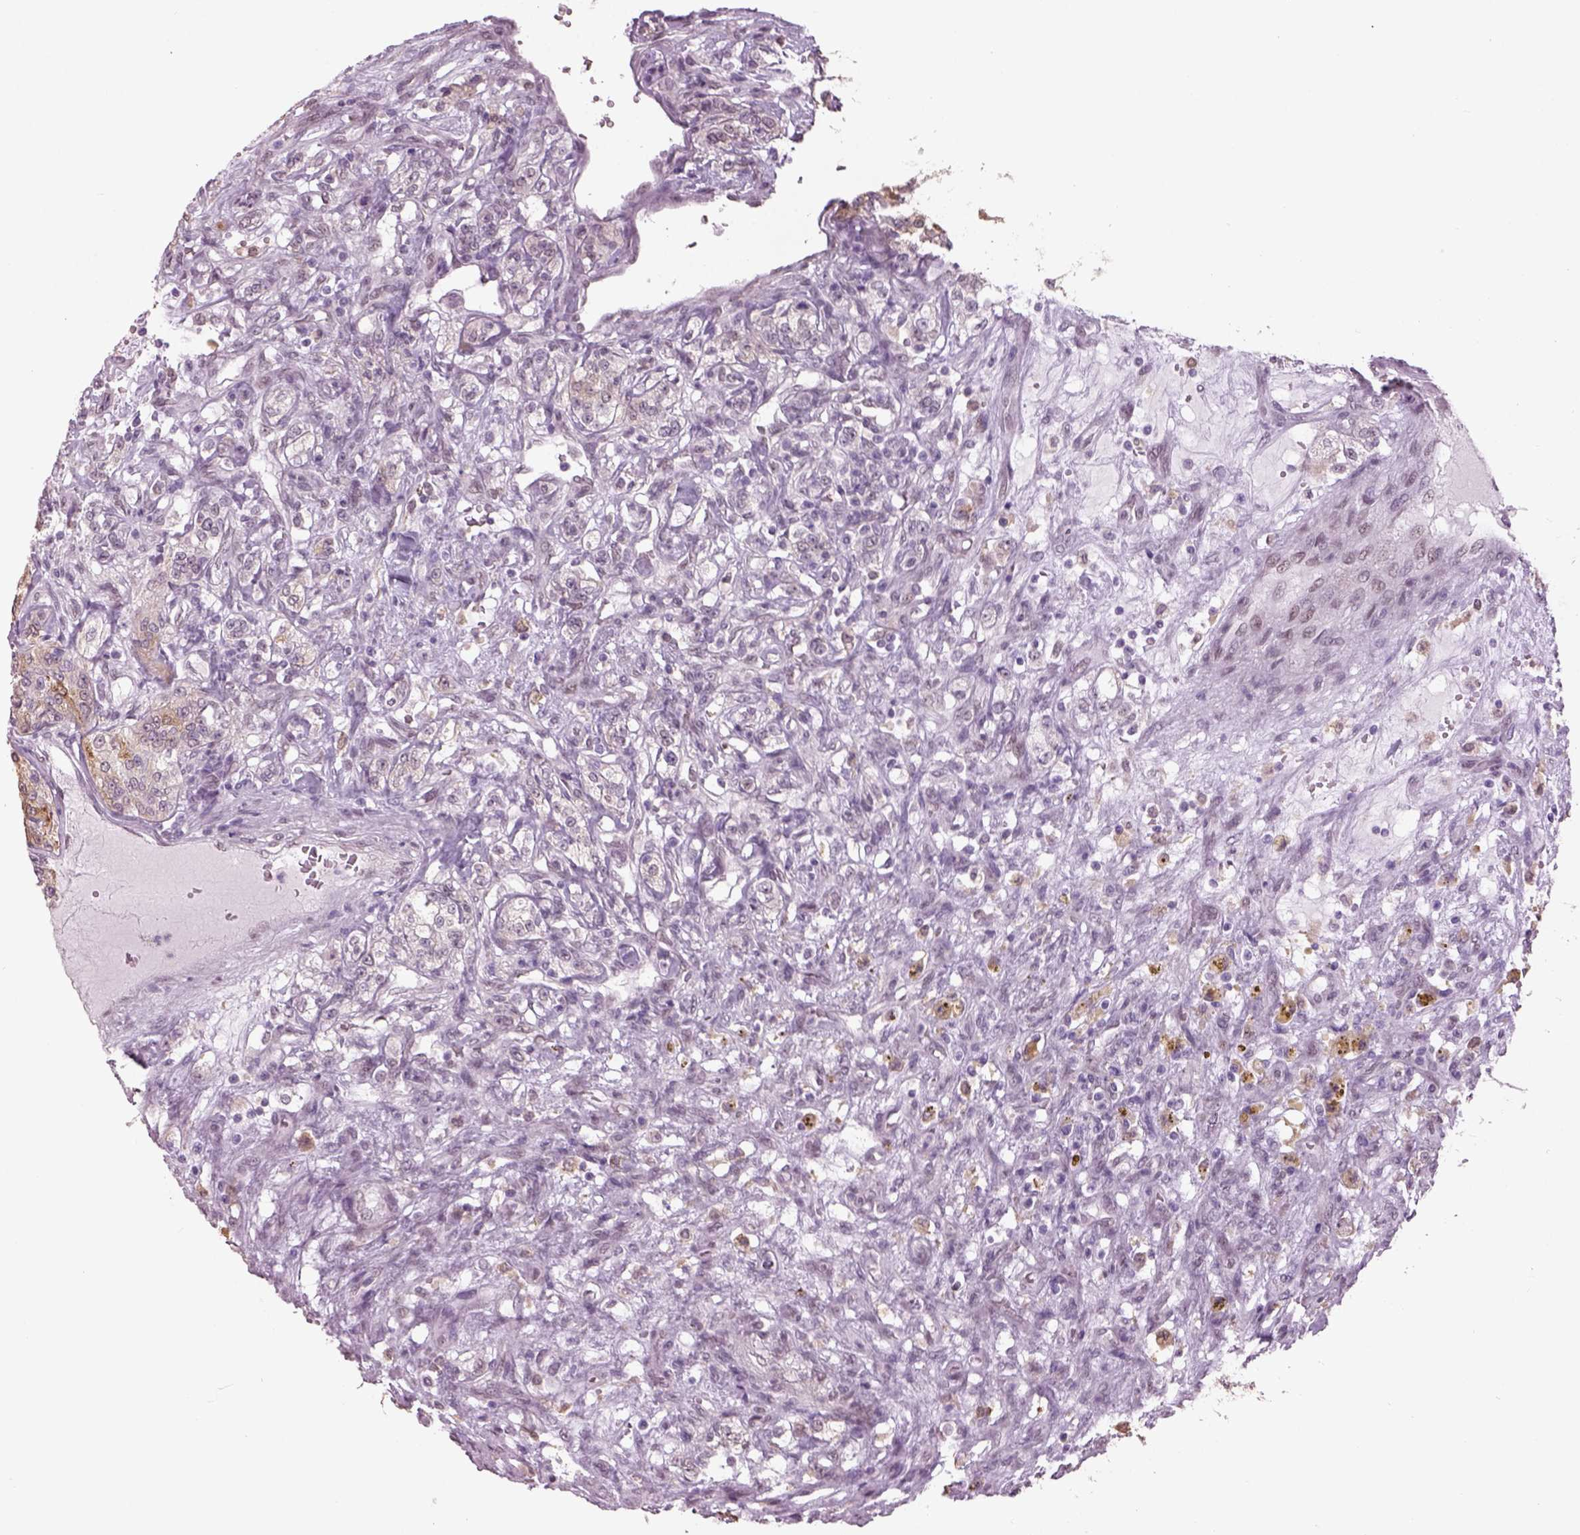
{"staining": {"intensity": "moderate", "quantity": "<25%", "location": "cytoplasmic/membranous"}, "tissue": "renal cancer", "cell_type": "Tumor cells", "image_type": "cancer", "snomed": [{"axis": "morphology", "description": "Adenocarcinoma, NOS"}, {"axis": "topography", "description": "Kidney"}], "caption": "Protein staining exhibits moderate cytoplasmic/membranous staining in approximately <25% of tumor cells in renal adenocarcinoma. The protein is stained brown, and the nuclei are stained in blue (DAB IHC with brightfield microscopy, high magnification).", "gene": "NAT8", "patient": {"sex": "female", "age": 63}}